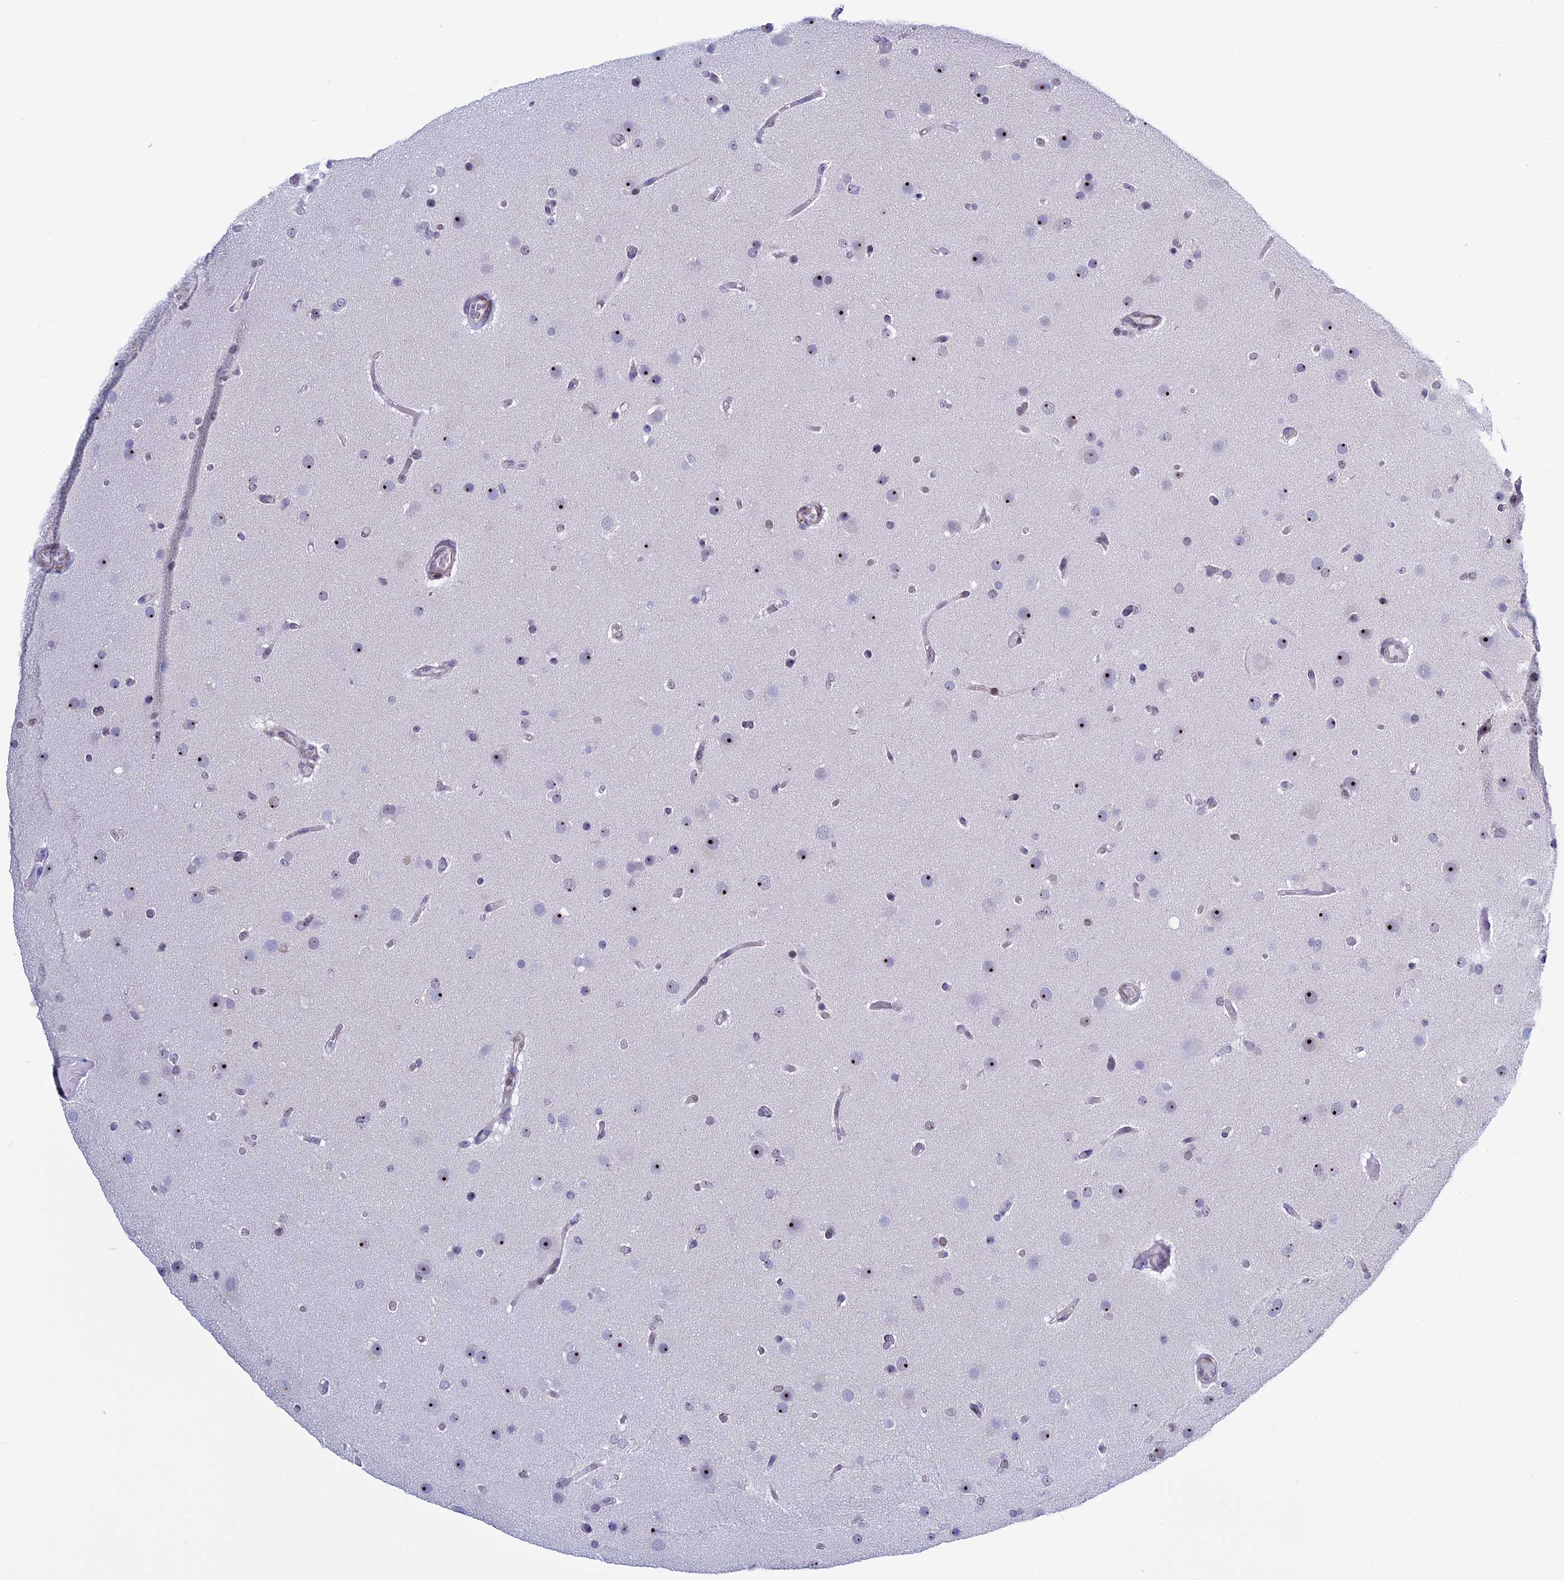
{"staining": {"intensity": "moderate", "quantity": "<25%", "location": "nuclear"}, "tissue": "glioma", "cell_type": "Tumor cells", "image_type": "cancer", "snomed": [{"axis": "morphology", "description": "Glioma, malignant, High grade"}, {"axis": "topography", "description": "Cerebral cortex"}], "caption": "Moderate nuclear protein expression is seen in approximately <25% of tumor cells in malignant high-grade glioma. (DAB (3,3'-diaminobenzidine) IHC, brown staining for protein, blue staining for nuclei).", "gene": "CCDC86", "patient": {"sex": "female", "age": 36}}